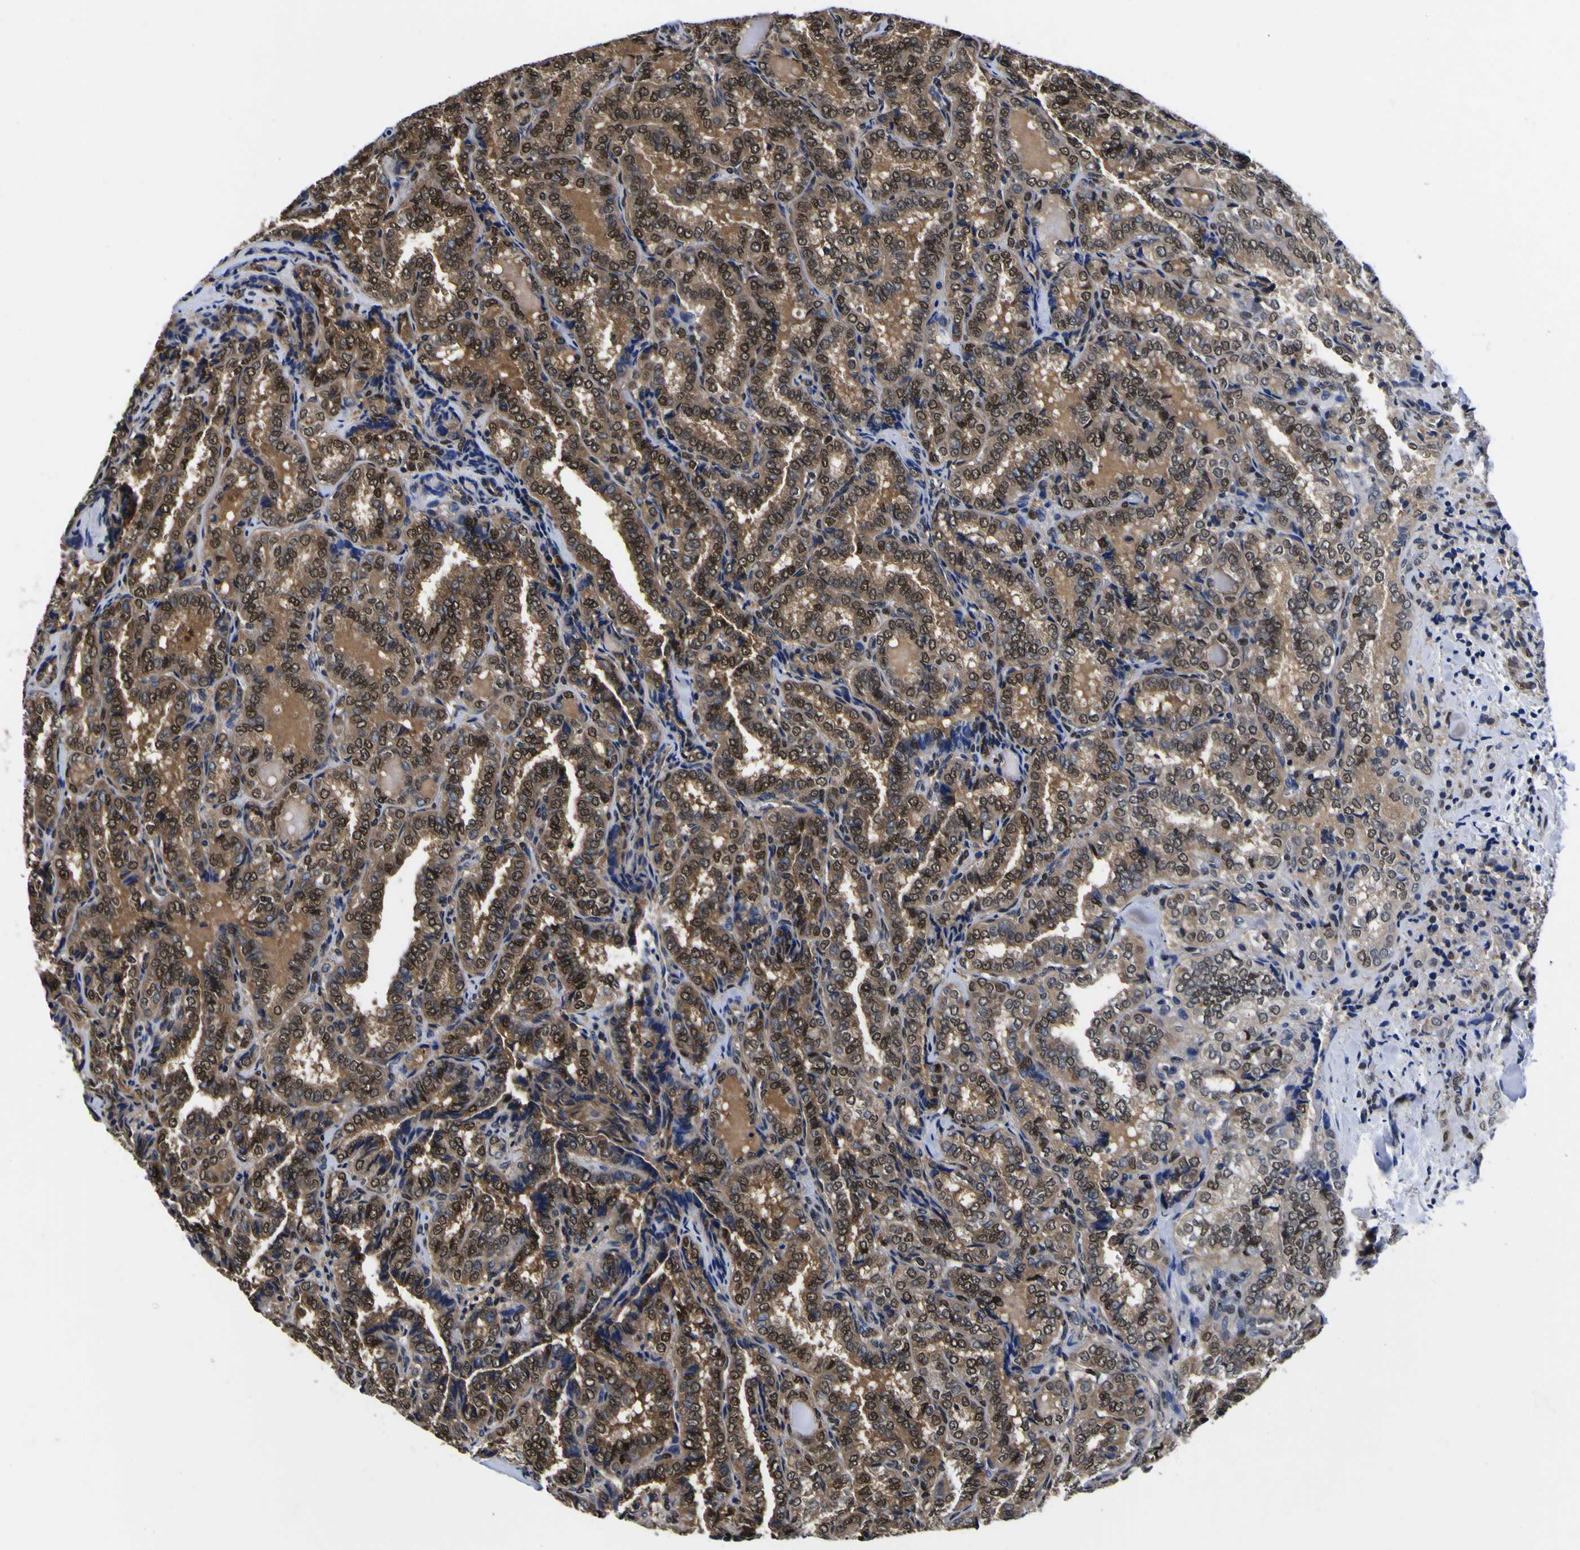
{"staining": {"intensity": "moderate", "quantity": ">75%", "location": "cytoplasmic/membranous,nuclear"}, "tissue": "thyroid cancer", "cell_type": "Tumor cells", "image_type": "cancer", "snomed": [{"axis": "morphology", "description": "Normal tissue, NOS"}, {"axis": "morphology", "description": "Papillary adenocarcinoma, NOS"}, {"axis": "topography", "description": "Thyroid gland"}], "caption": "Protein expression analysis of human thyroid cancer reveals moderate cytoplasmic/membranous and nuclear staining in approximately >75% of tumor cells. (DAB = brown stain, brightfield microscopy at high magnification).", "gene": "FAM110B", "patient": {"sex": "female", "age": 30}}